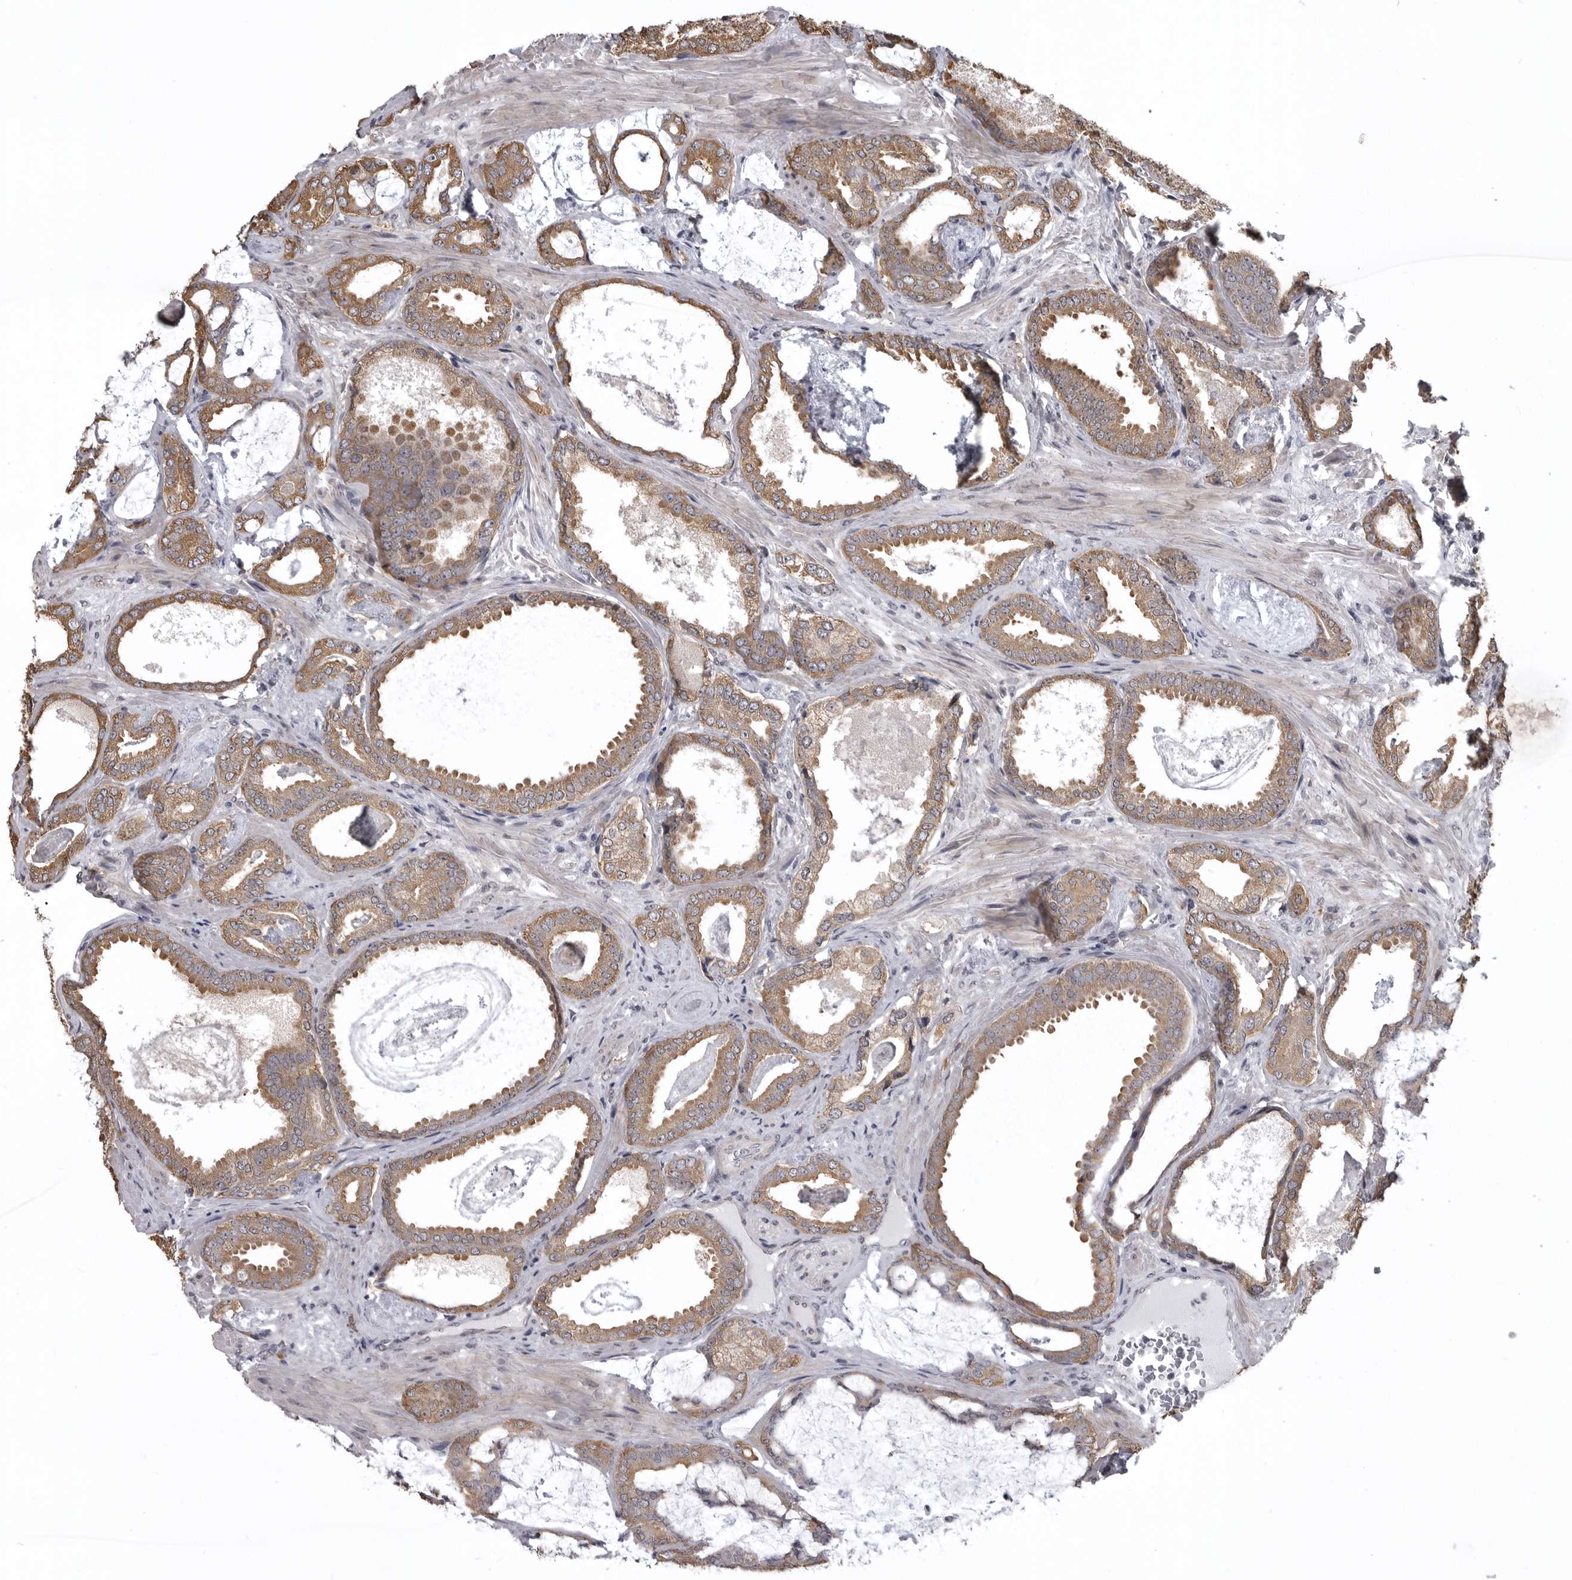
{"staining": {"intensity": "moderate", "quantity": ">75%", "location": "cytoplasmic/membranous"}, "tissue": "prostate cancer", "cell_type": "Tumor cells", "image_type": "cancer", "snomed": [{"axis": "morphology", "description": "Adenocarcinoma, Low grade"}, {"axis": "topography", "description": "Prostate"}], "caption": "Immunohistochemistry (DAB) staining of human prostate cancer demonstrates moderate cytoplasmic/membranous protein staining in about >75% of tumor cells.", "gene": "SNX16", "patient": {"sex": "male", "age": 71}}